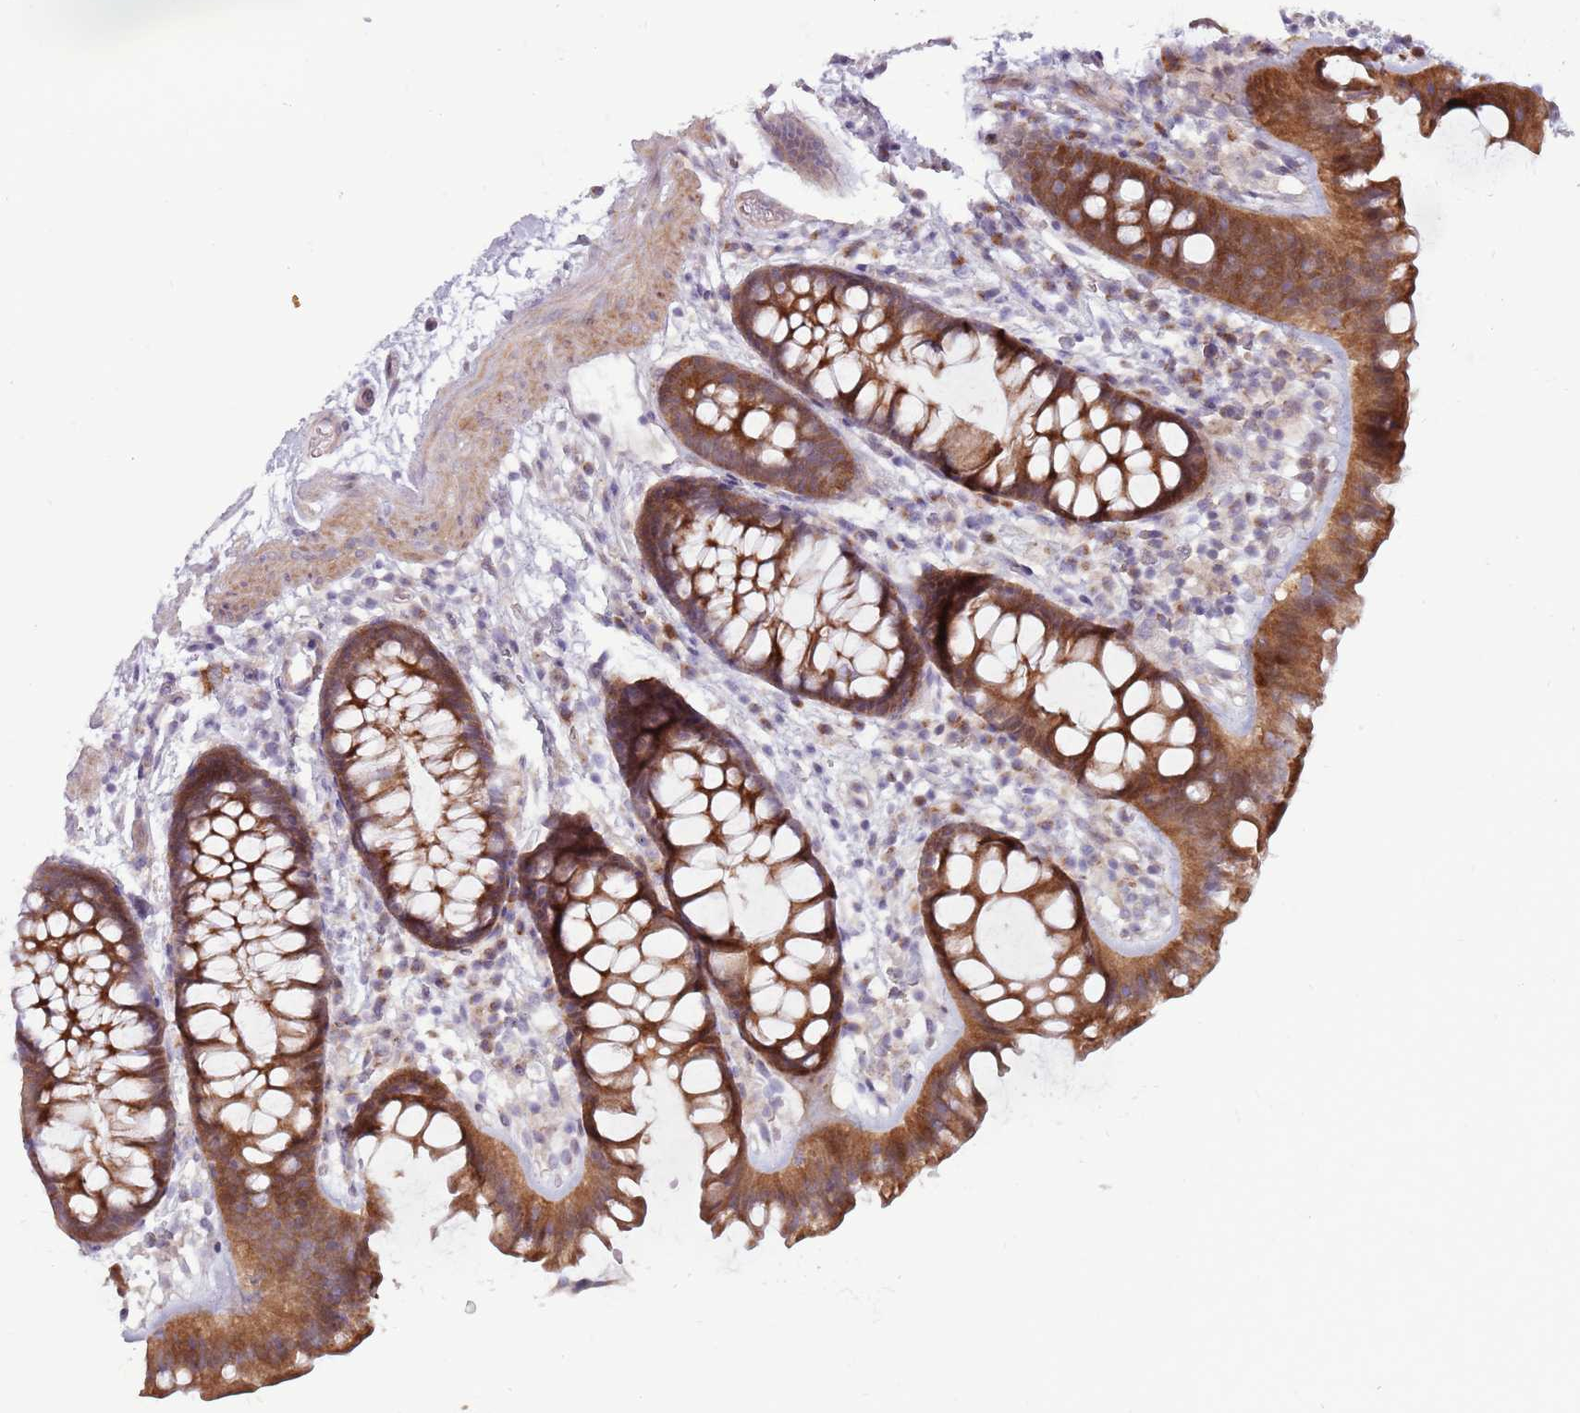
{"staining": {"intensity": "weak", "quantity": ">75%", "location": "cytoplasmic/membranous"}, "tissue": "colon", "cell_type": "Endothelial cells", "image_type": "normal", "snomed": [{"axis": "morphology", "description": "Normal tissue, NOS"}, {"axis": "topography", "description": "Colon"}], "caption": "Unremarkable colon was stained to show a protein in brown. There is low levels of weak cytoplasmic/membranous staining in about >75% of endothelial cells. The protein is stained brown, and the nuclei are stained in blue (DAB IHC with brightfield microscopy, high magnification).", "gene": "CCDC150", "patient": {"sex": "female", "age": 62}}